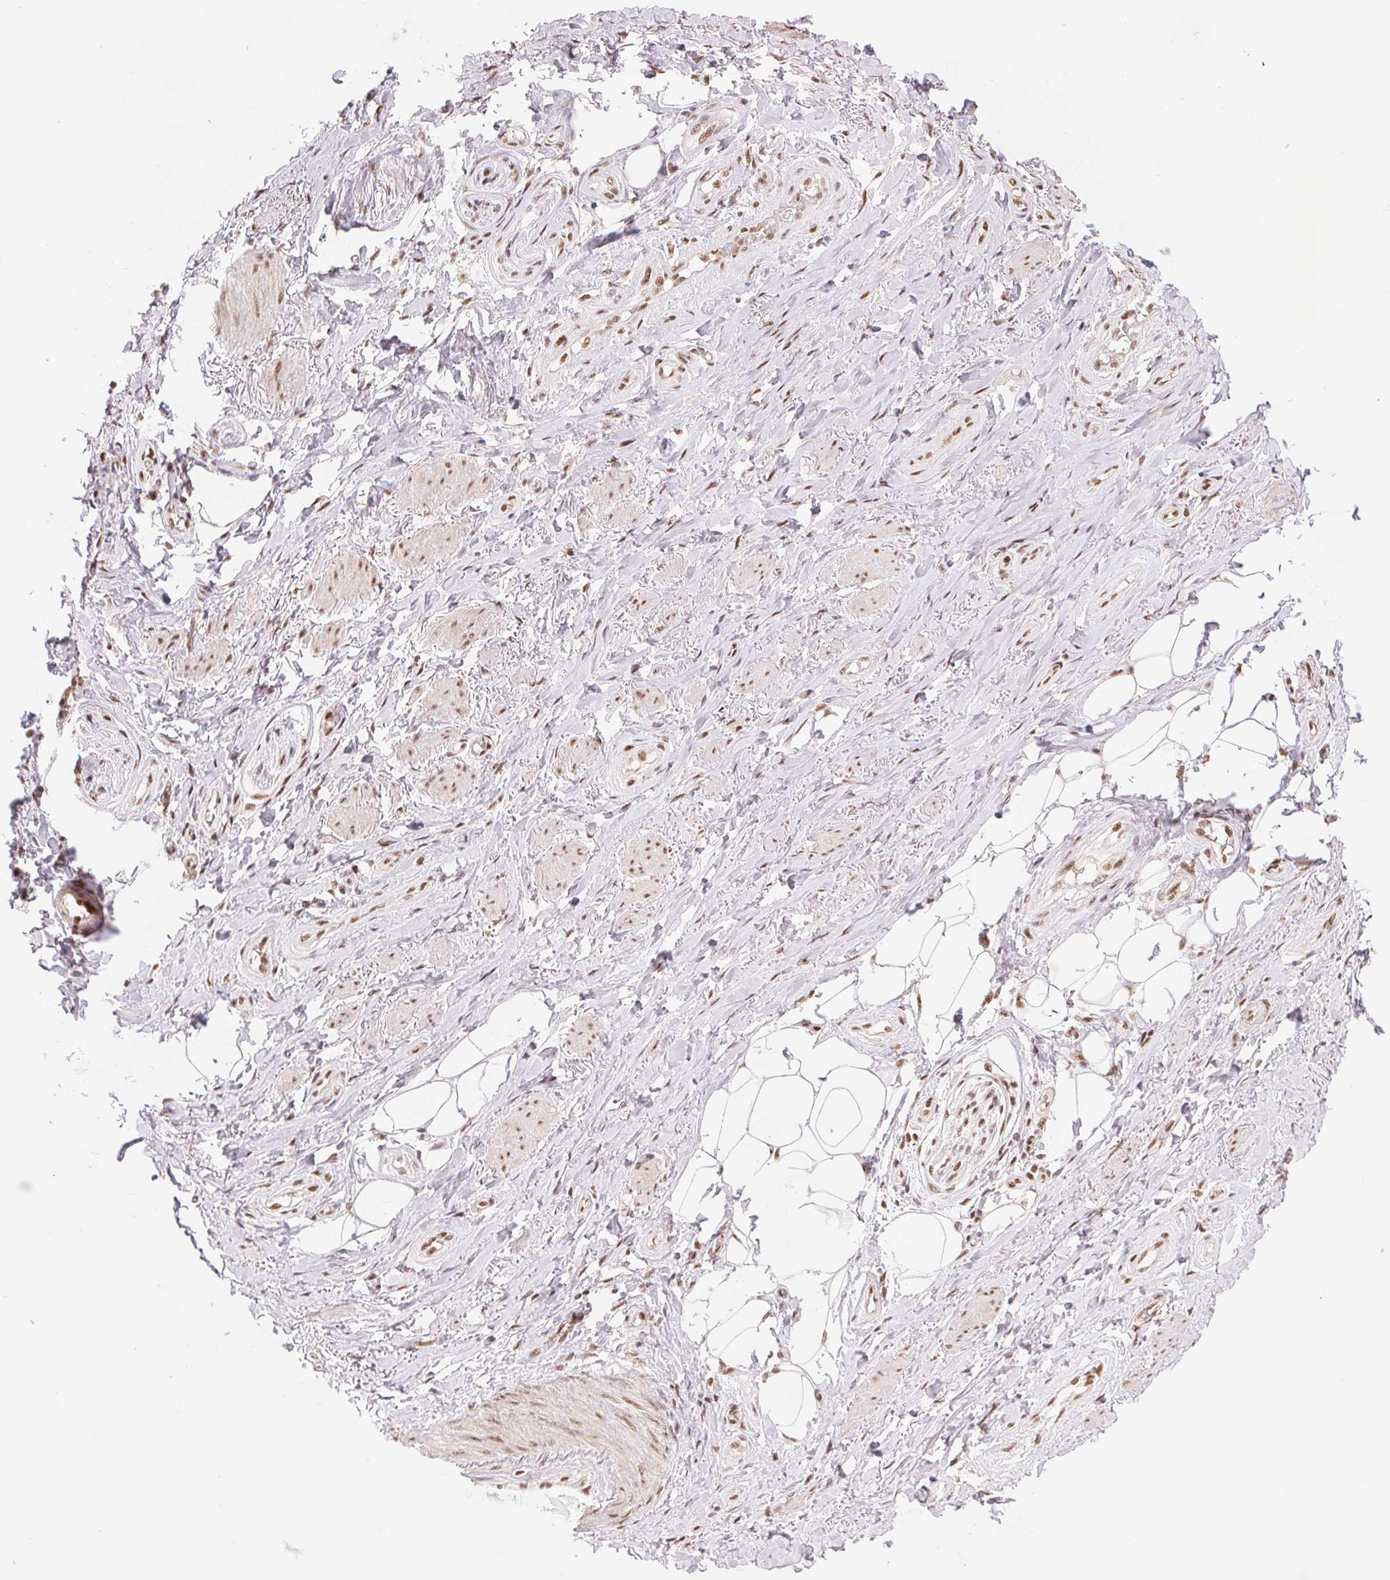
{"staining": {"intensity": "negative", "quantity": "none", "location": "none"}, "tissue": "adipose tissue", "cell_type": "Adipocytes", "image_type": "normal", "snomed": [{"axis": "morphology", "description": "Normal tissue, NOS"}, {"axis": "topography", "description": "Anal"}, {"axis": "topography", "description": "Peripheral nerve tissue"}], "caption": "A micrograph of adipose tissue stained for a protein demonstrates no brown staining in adipocytes. Brightfield microscopy of immunohistochemistry stained with DAB (brown) and hematoxylin (blue), captured at high magnification.", "gene": "SREK1", "patient": {"sex": "male", "age": 53}}